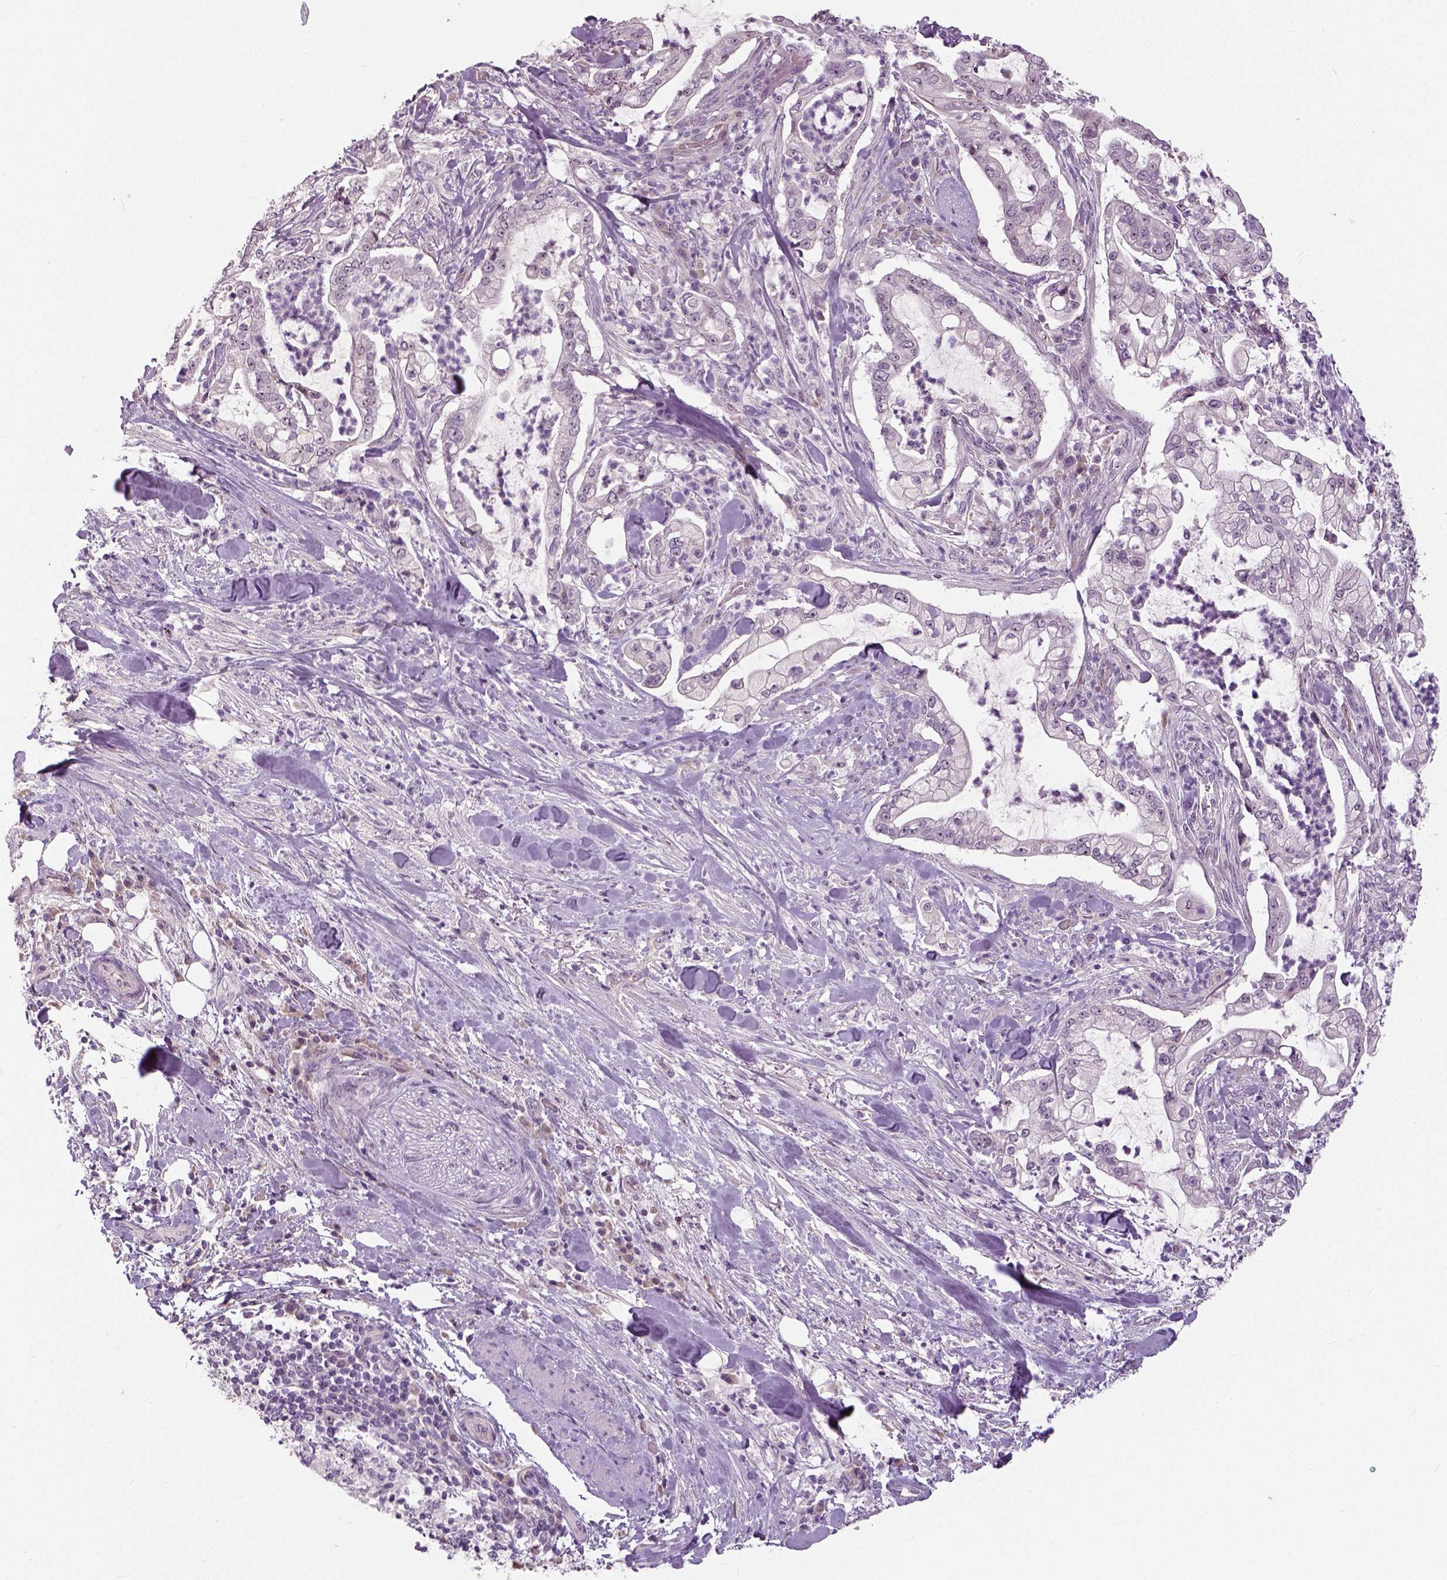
{"staining": {"intensity": "negative", "quantity": "none", "location": "none"}, "tissue": "pancreatic cancer", "cell_type": "Tumor cells", "image_type": "cancer", "snomed": [{"axis": "morphology", "description": "Adenocarcinoma, NOS"}, {"axis": "topography", "description": "Pancreas"}], "caption": "DAB (3,3'-diaminobenzidine) immunohistochemical staining of adenocarcinoma (pancreatic) reveals no significant staining in tumor cells. (DAB (3,3'-diaminobenzidine) IHC with hematoxylin counter stain).", "gene": "NECAB1", "patient": {"sex": "female", "age": 69}}